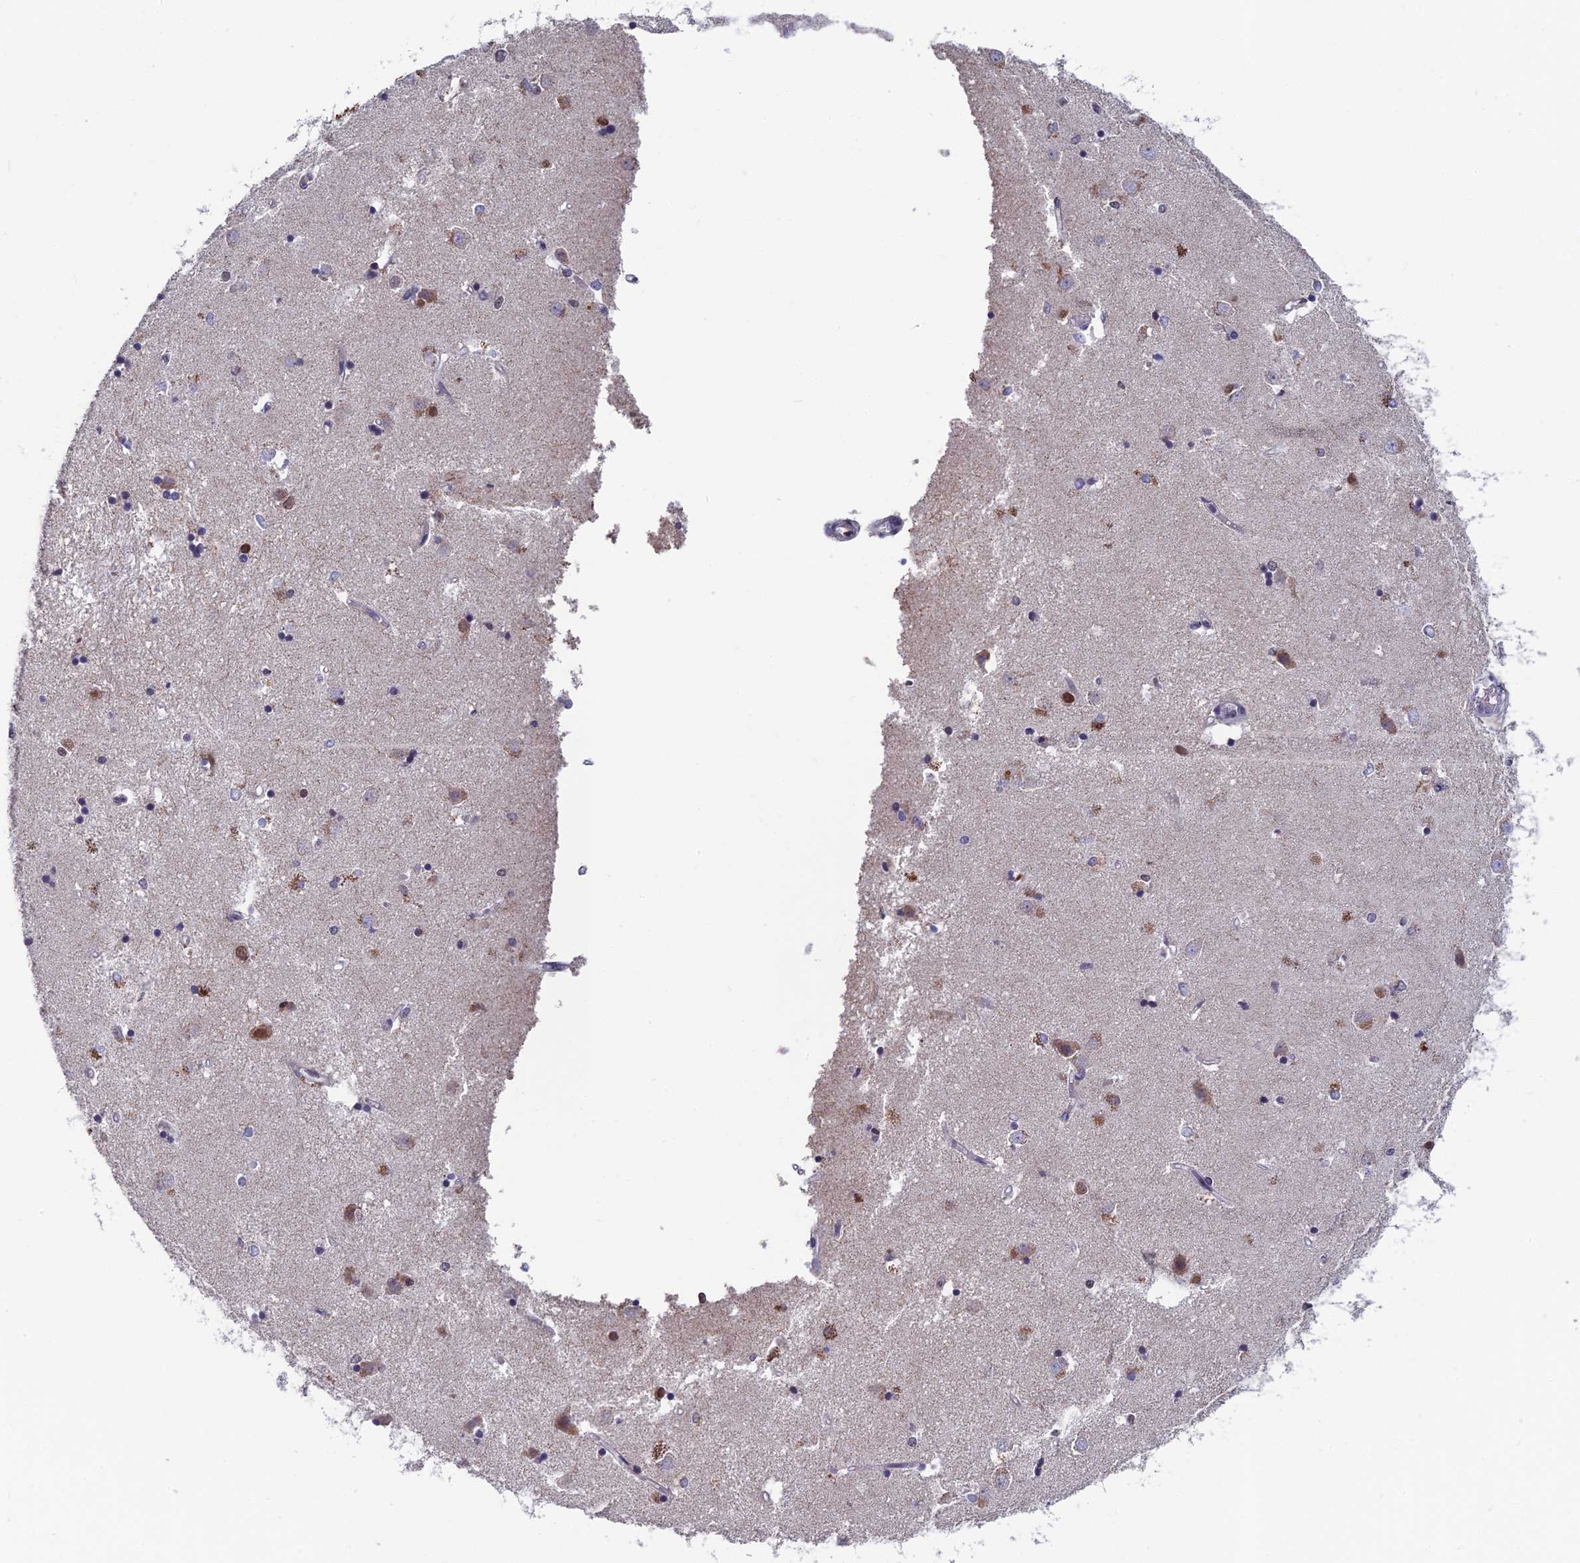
{"staining": {"intensity": "negative", "quantity": "none", "location": "none"}, "tissue": "caudate", "cell_type": "Glial cells", "image_type": "normal", "snomed": [{"axis": "morphology", "description": "Normal tissue, NOS"}, {"axis": "topography", "description": "Lateral ventricle wall"}], "caption": "Protein analysis of normal caudate reveals no significant expression in glial cells. Brightfield microscopy of immunohistochemistry stained with DAB (3,3'-diaminobenzidine) (brown) and hematoxylin (blue), captured at high magnification.", "gene": "MT", "patient": {"sex": "male", "age": 45}}